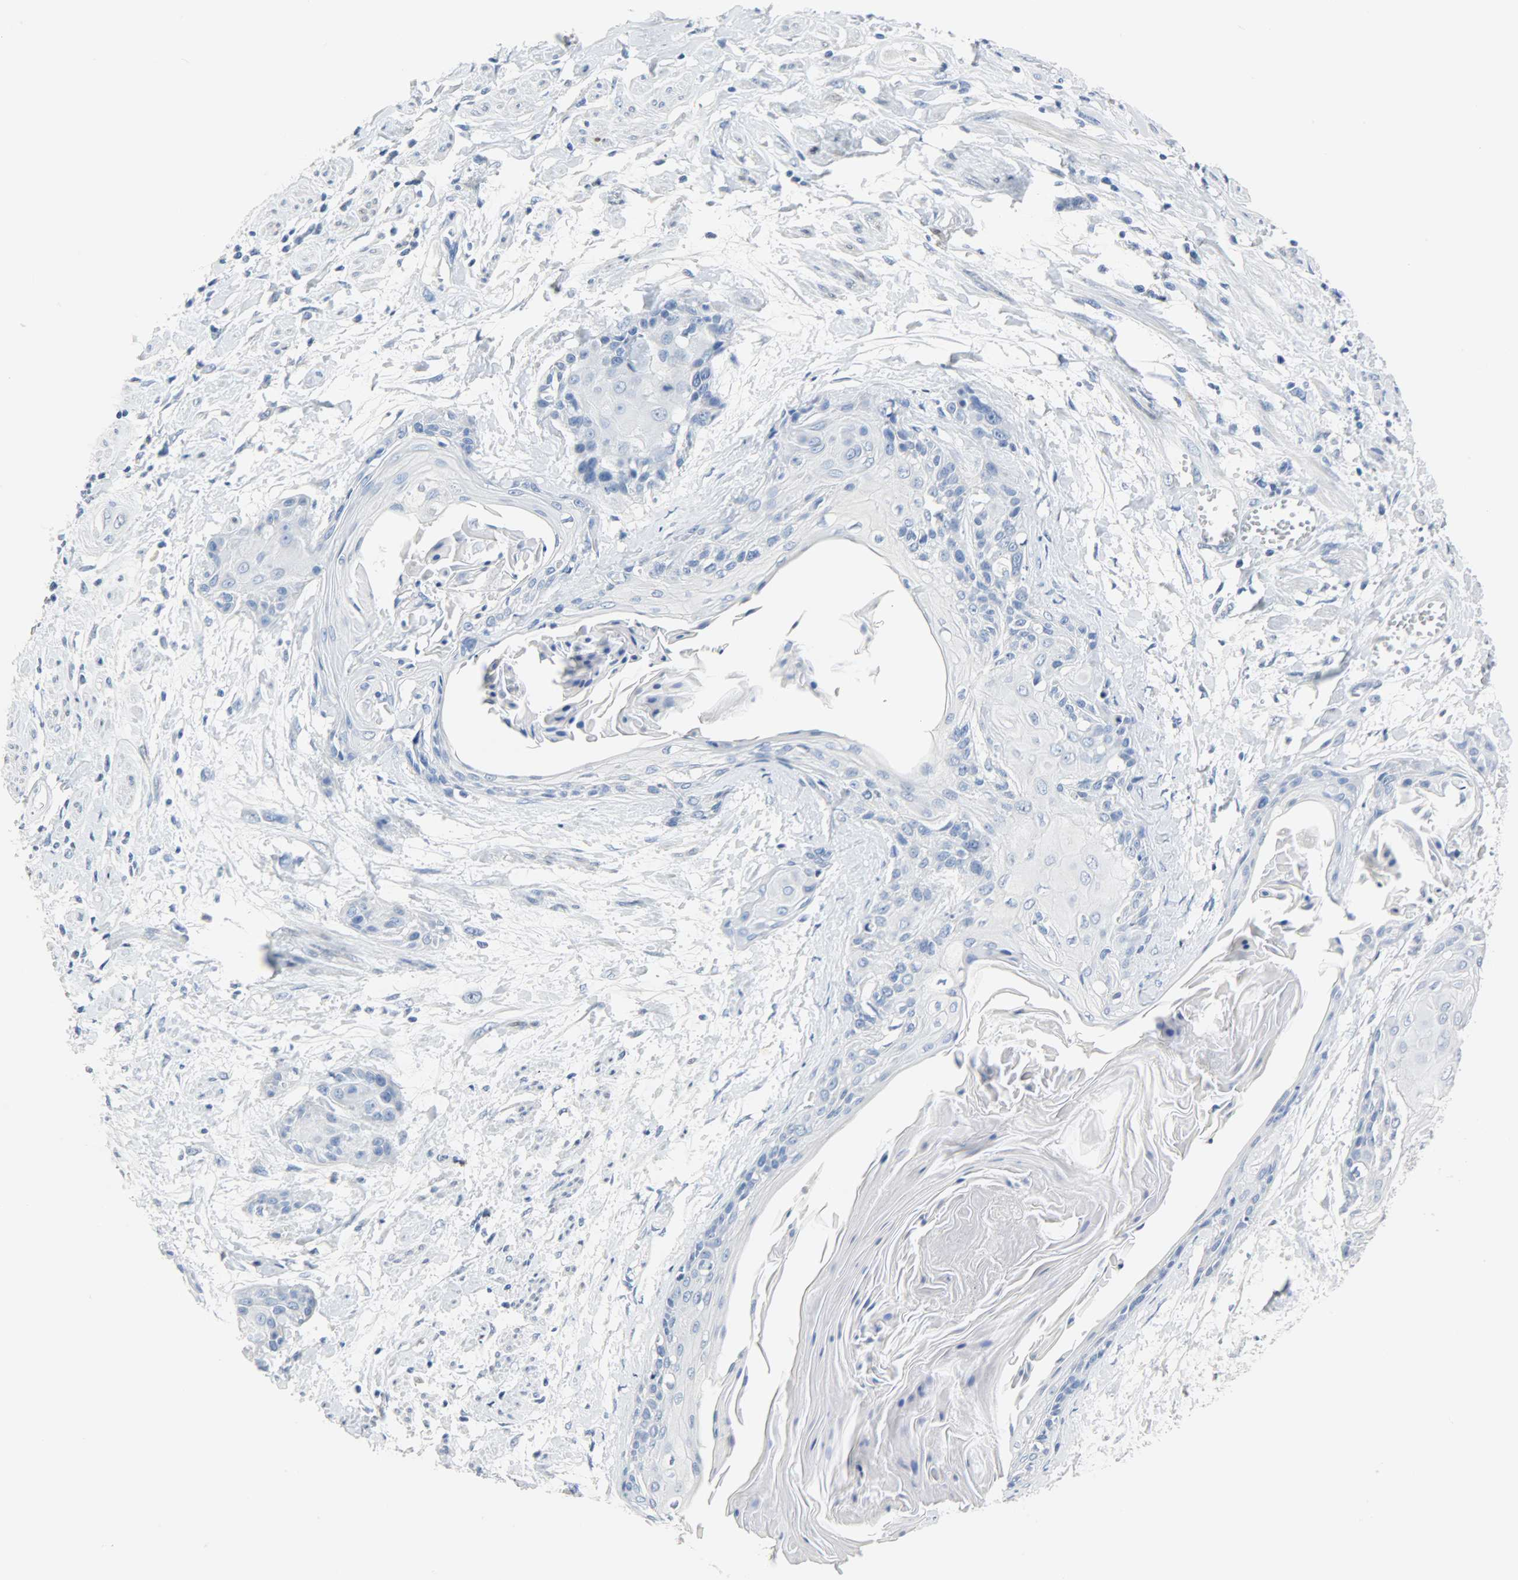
{"staining": {"intensity": "negative", "quantity": "none", "location": "none"}, "tissue": "cervical cancer", "cell_type": "Tumor cells", "image_type": "cancer", "snomed": [{"axis": "morphology", "description": "Squamous cell carcinoma, NOS"}, {"axis": "topography", "description": "Cervix"}], "caption": "Micrograph shows no protein expression in tumor cells of squamous cell carcinoma (cervical) tissue.", "gene": "CA3", "patient": {"sex": "female", "age": 57}}